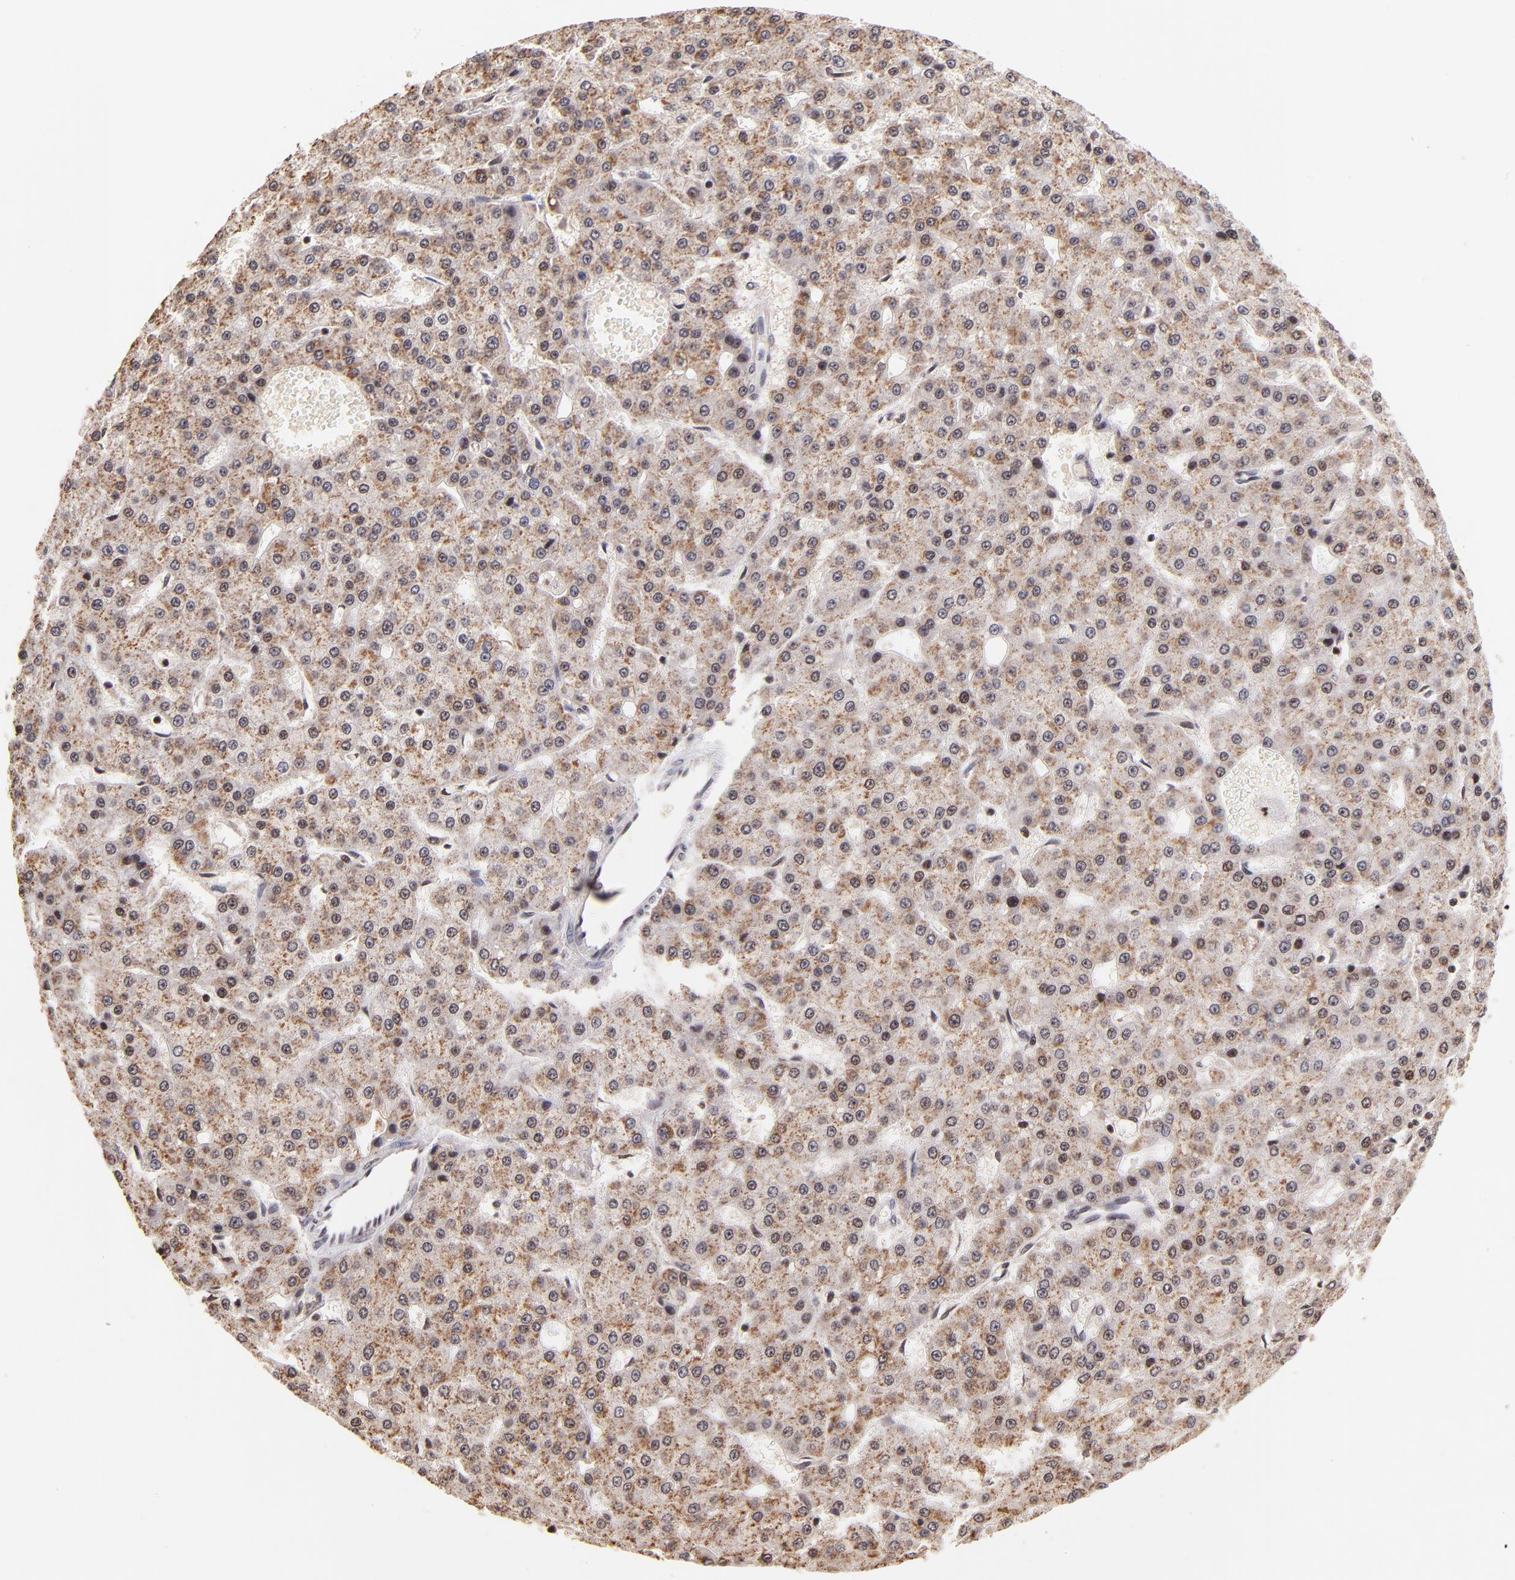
{"staining": {"intensity": "moderate", "quantity": ">75%", "location": "cytoplasmic/membranous"}, "tissue": "liver cancer", "cell_type": "Tumor cells", "image_type": "cancer", "snomed": [{"axis": "morphology", "description": "Carcinoma, Hepatocellular, NOS"}, {"axis": "topography", "description": "Liver"}], "caption": "The histopathology image shows staining of hepatocellular carcinoma (liver), revealing moderate cytoplasmic/membranous protein positivity (brown color) within tumor cells.", "gene": "WDR25", "patient": {"sex": "male", "age": 47}}